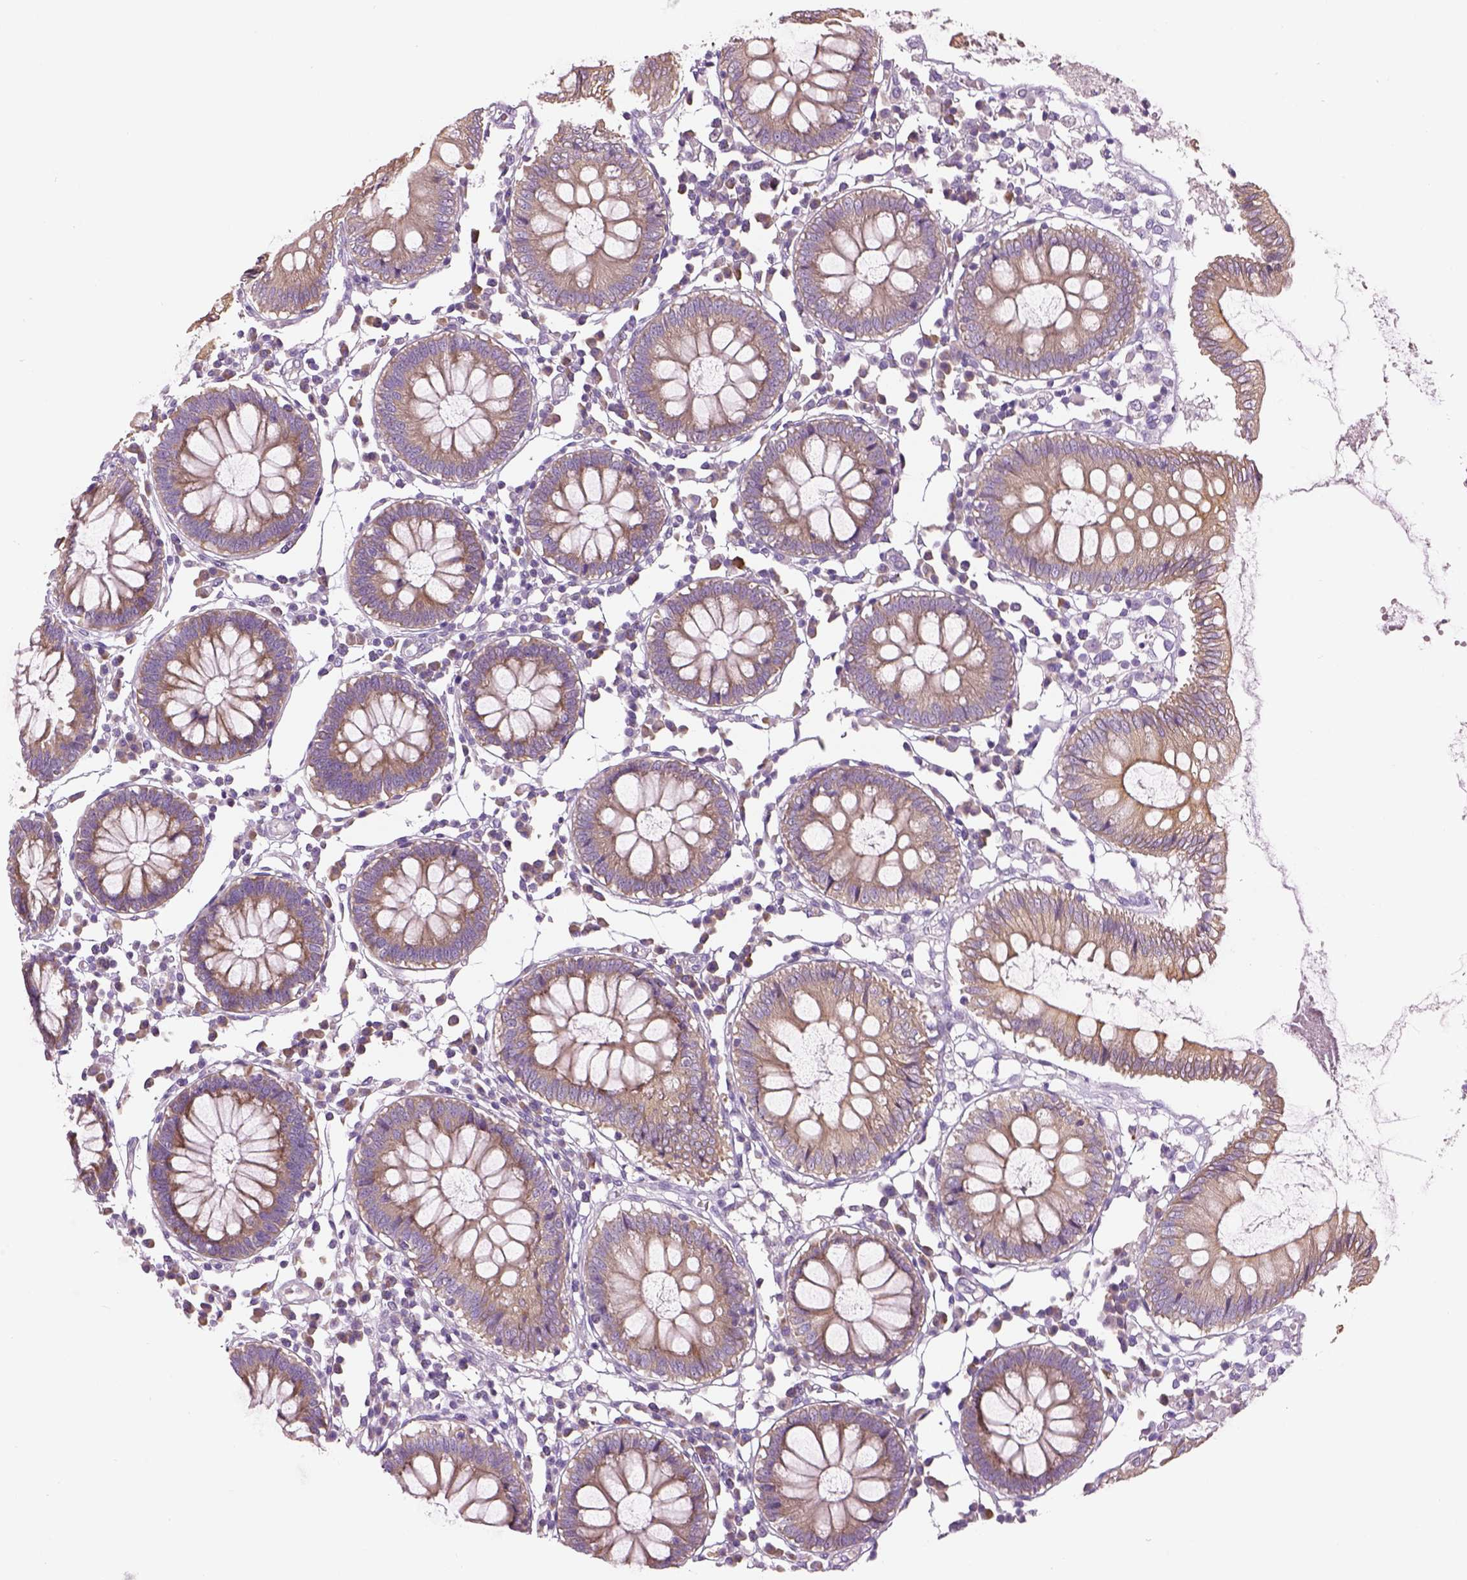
{"staining": {"intensity": "negative", "quantity": "none", "location": "none"}, "tissue": "colon", "cell_type": "Endothelial cells", "image_type": "normal", "snomed": [{"axis": "morphology", "description": "Normal tissue, NOS"}, {"axis": "morphology", "description": "Adenocarcinoma, NOS"}, {"axis": "topography", "description": "Colon"}], "caption": "DAB (3,3'-diaminobenzidine) immunohistochemical staining of benign colon reveals no significant positivity in endothelial cells.", "gene": "CHST14", "patient": {"sex": "male", "age": 83}}